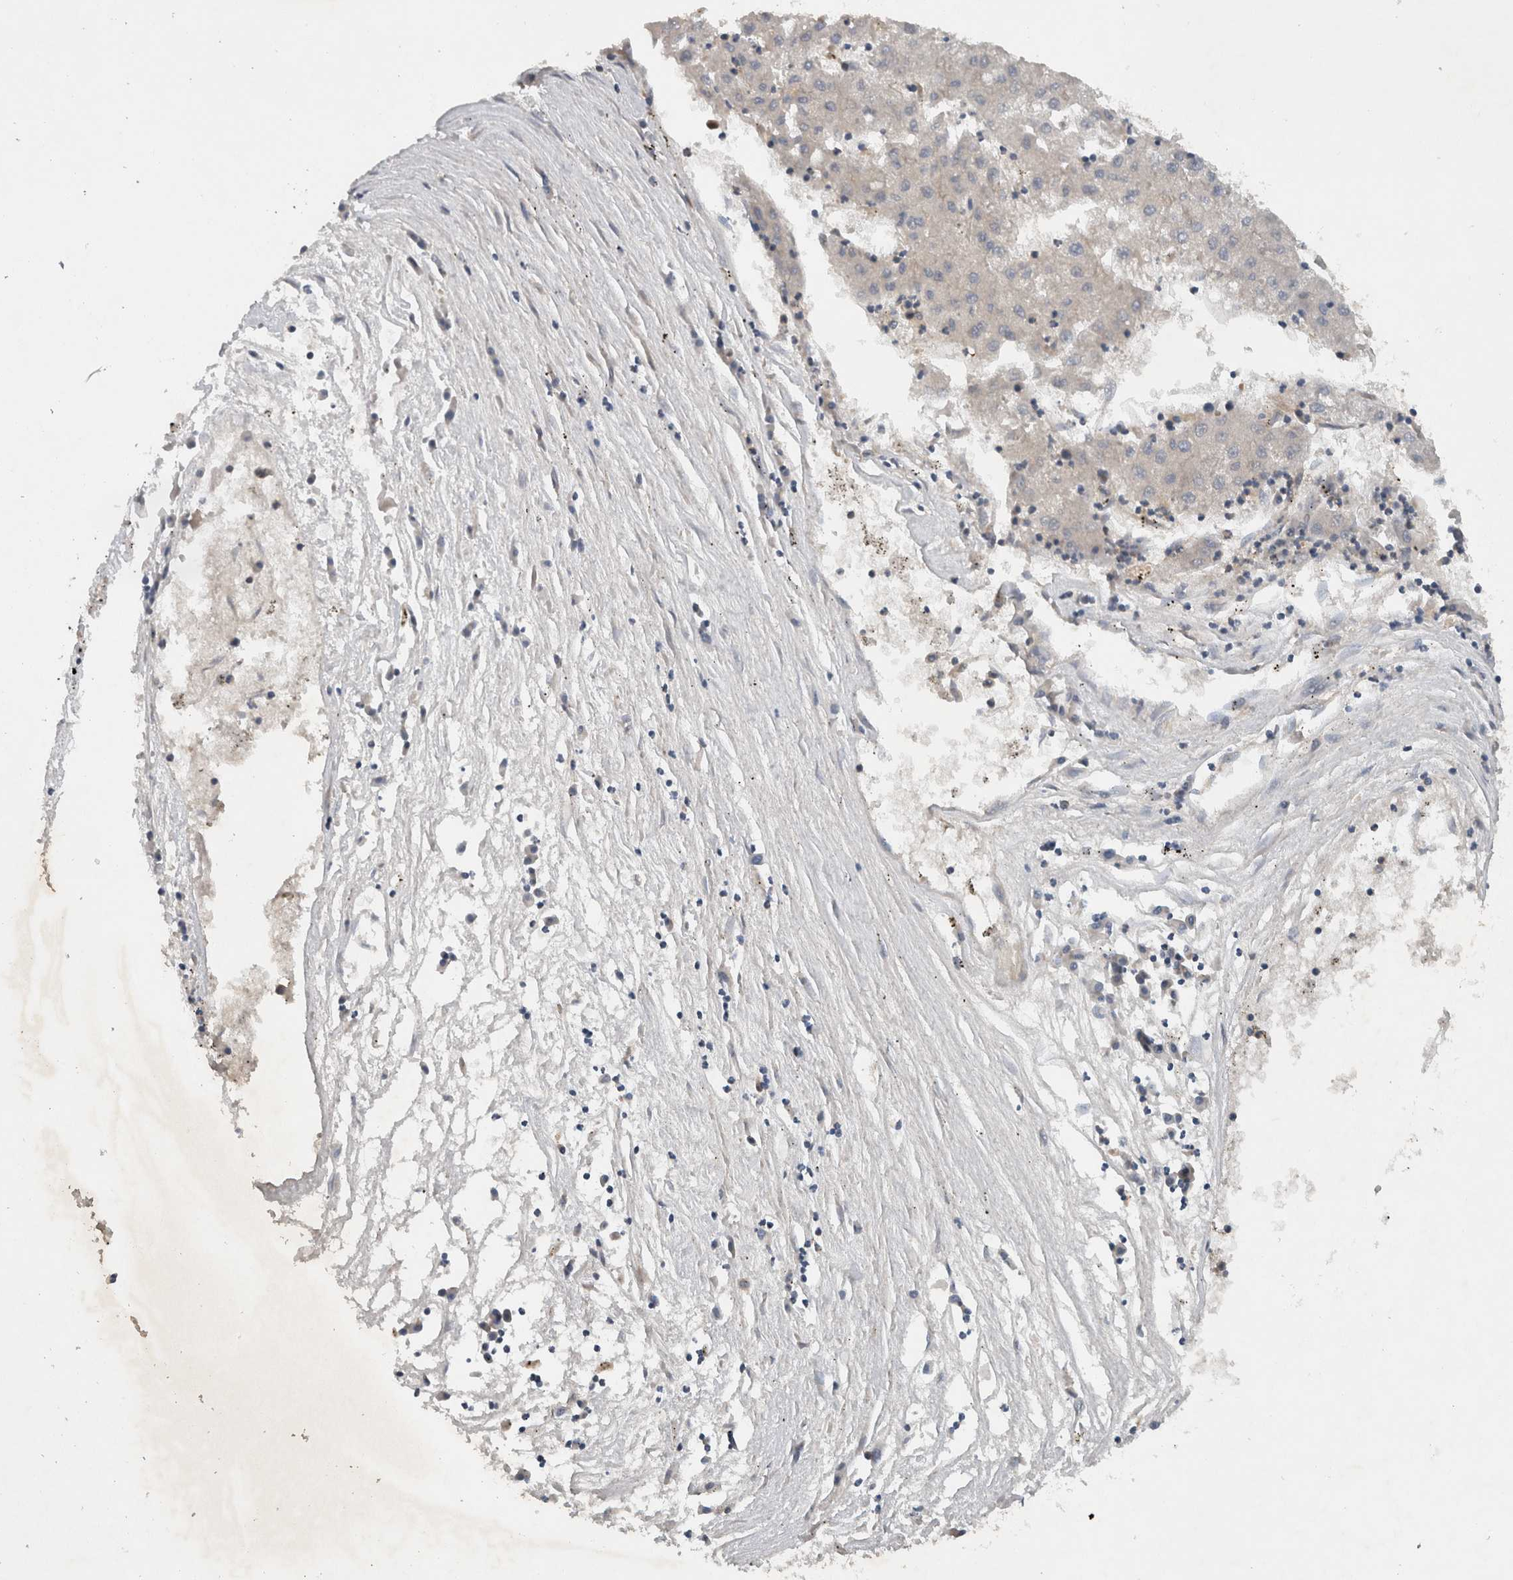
{"staining": {"intensity": "negative", "quantity": "none", "location": "none"}, "tissue": "liver cancer", "cell_type": "Tumor cells", "image_type": "cancer", "snomed": [{"axis": "morphology", "description": "Carcinoma, Hepatocellular, NOS"}, {"axis": "topography", "description": "Liver"}], "caption": "IHC of liver hepatocellular carcinoma displays no positivity in tumor cells.", "gene": "SCARA5", "patient": {"sex": "male", "age": 72}}